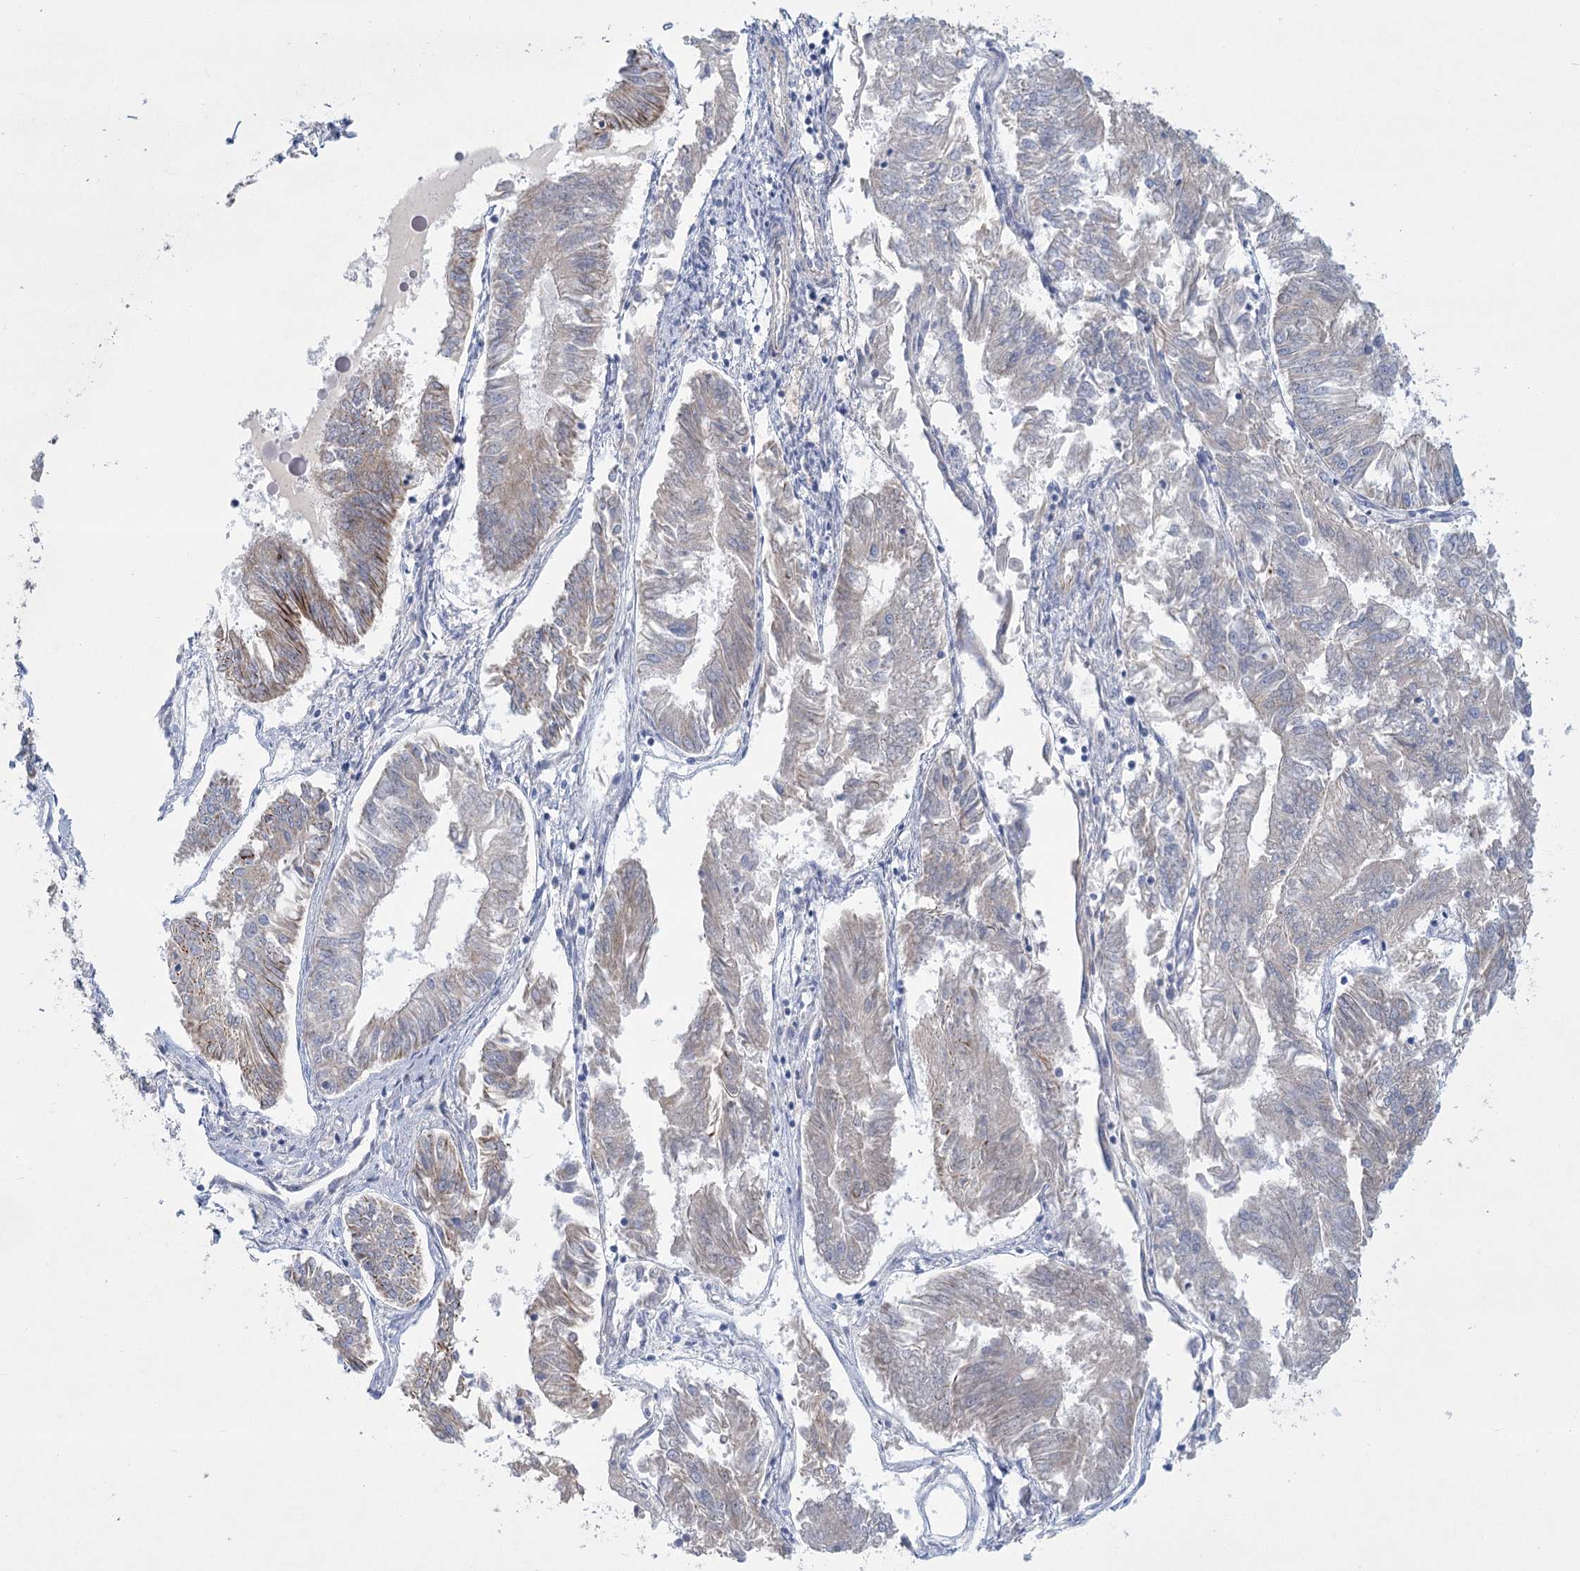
{"staining": {"intensity": "moderate", "quantity": "<25%", "location": "cytoplasmic/membranous"}, "tissue": "endometrial cancer", "cell_type": "Tumor cells", "image_type": "cancer", "snomed": [{"axis": "morphology", "description": "Adenocarcinoma, NOS"}, {"axis": "topography", "description": "Endometrium"}], "caption": "Protein expression analysis of endometrial adenocarcinoma reveals moderate cytoplasmic/membranous expression in approximately <25% of tumor cells. The protein is stained brown, and the nuclei are stained in blue (DAB (3,3'-diaminobenzidine) IHC with brightfield microscopy, high magnification).", "gene": "DHTKD1", "patient": {"sex": "female", "age": 58}}